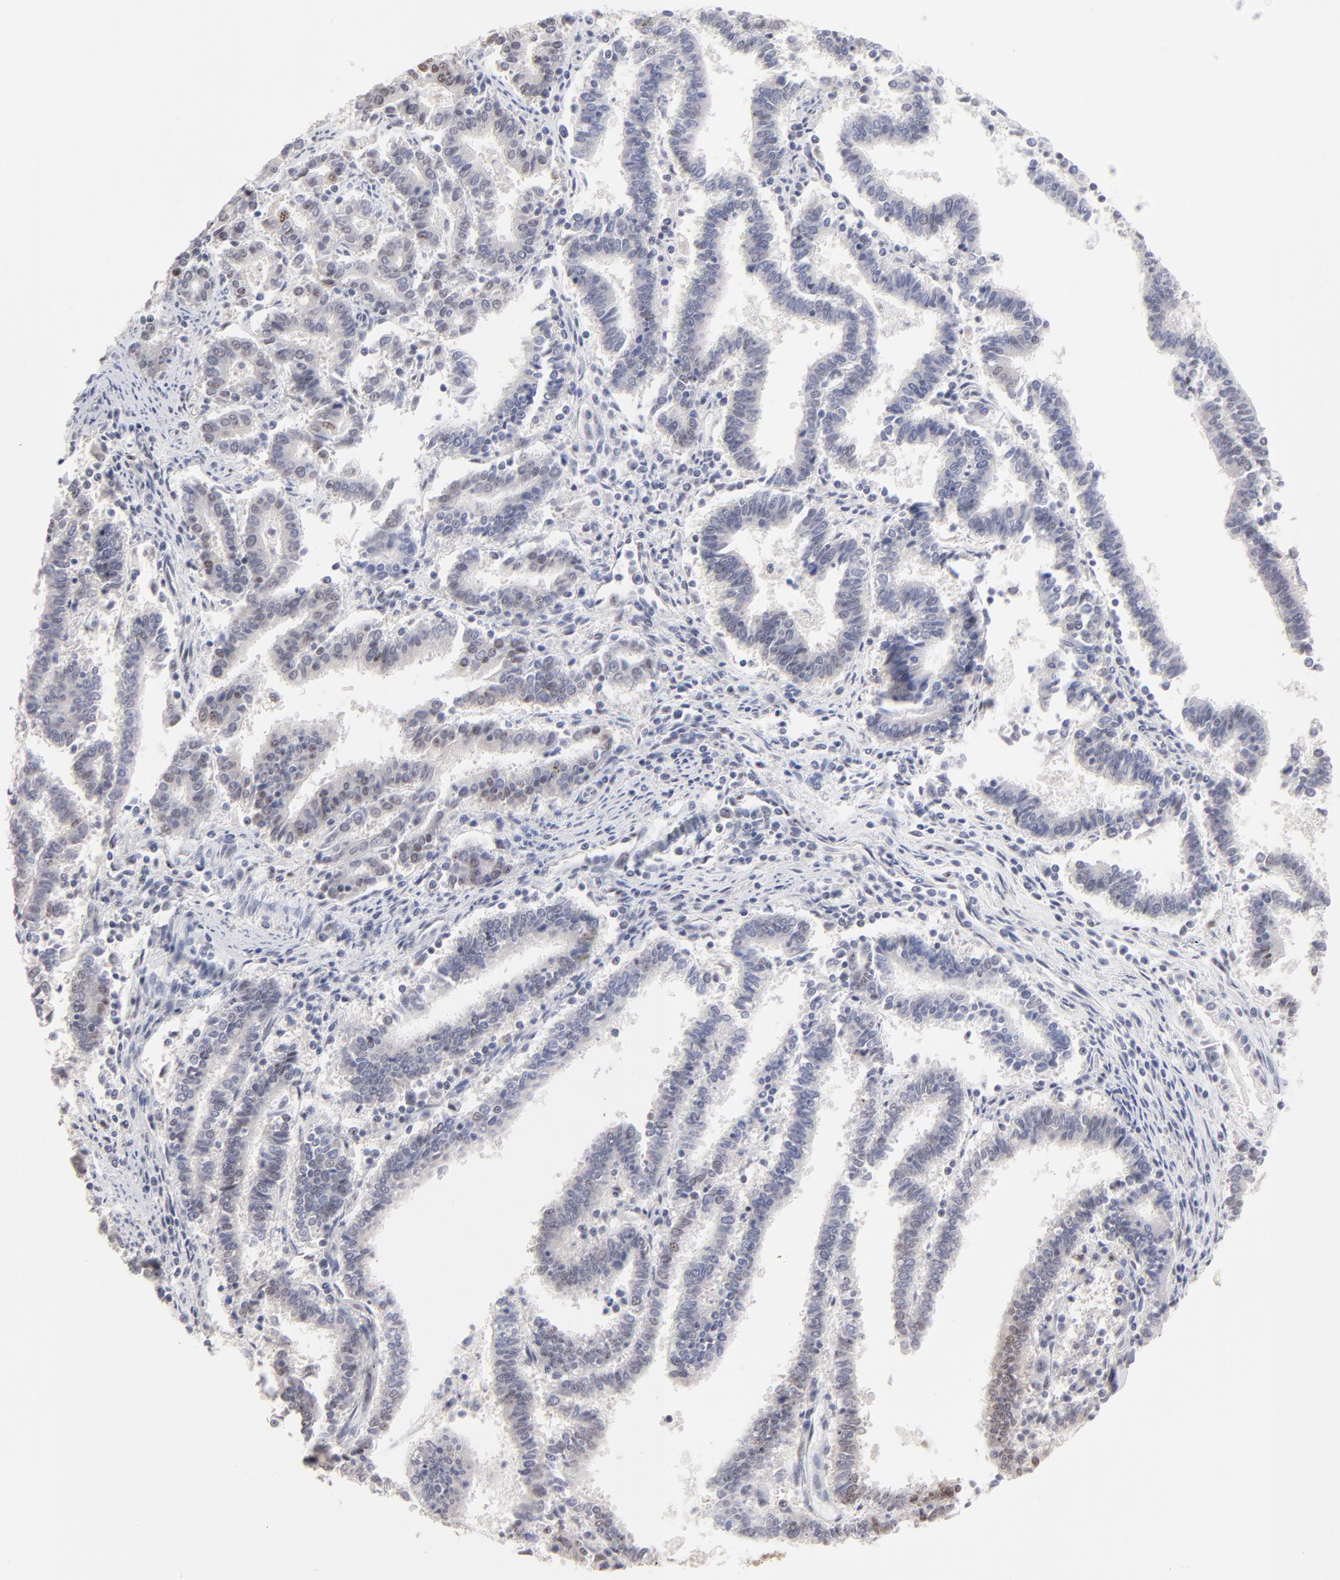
{"staining": {"intensity": "strong", "quantity": ">75%", "location": "nuclear"}, "tissue": "endometrial cancer", "cell_type": "Tumor cells", "image_type": "cancer", "snomed": [{"axis": "morphology", "description": "Adenocarcinoma, NOS"}, {"axis": "topography", "description": "Uterus"}], "caption": "Adenocarcinoma (endometrial) stained with a protein marker demonstrates strong staining in tumor cells.", "gene": "STAT3", "patient": {"sex": "female", "age": 83}}